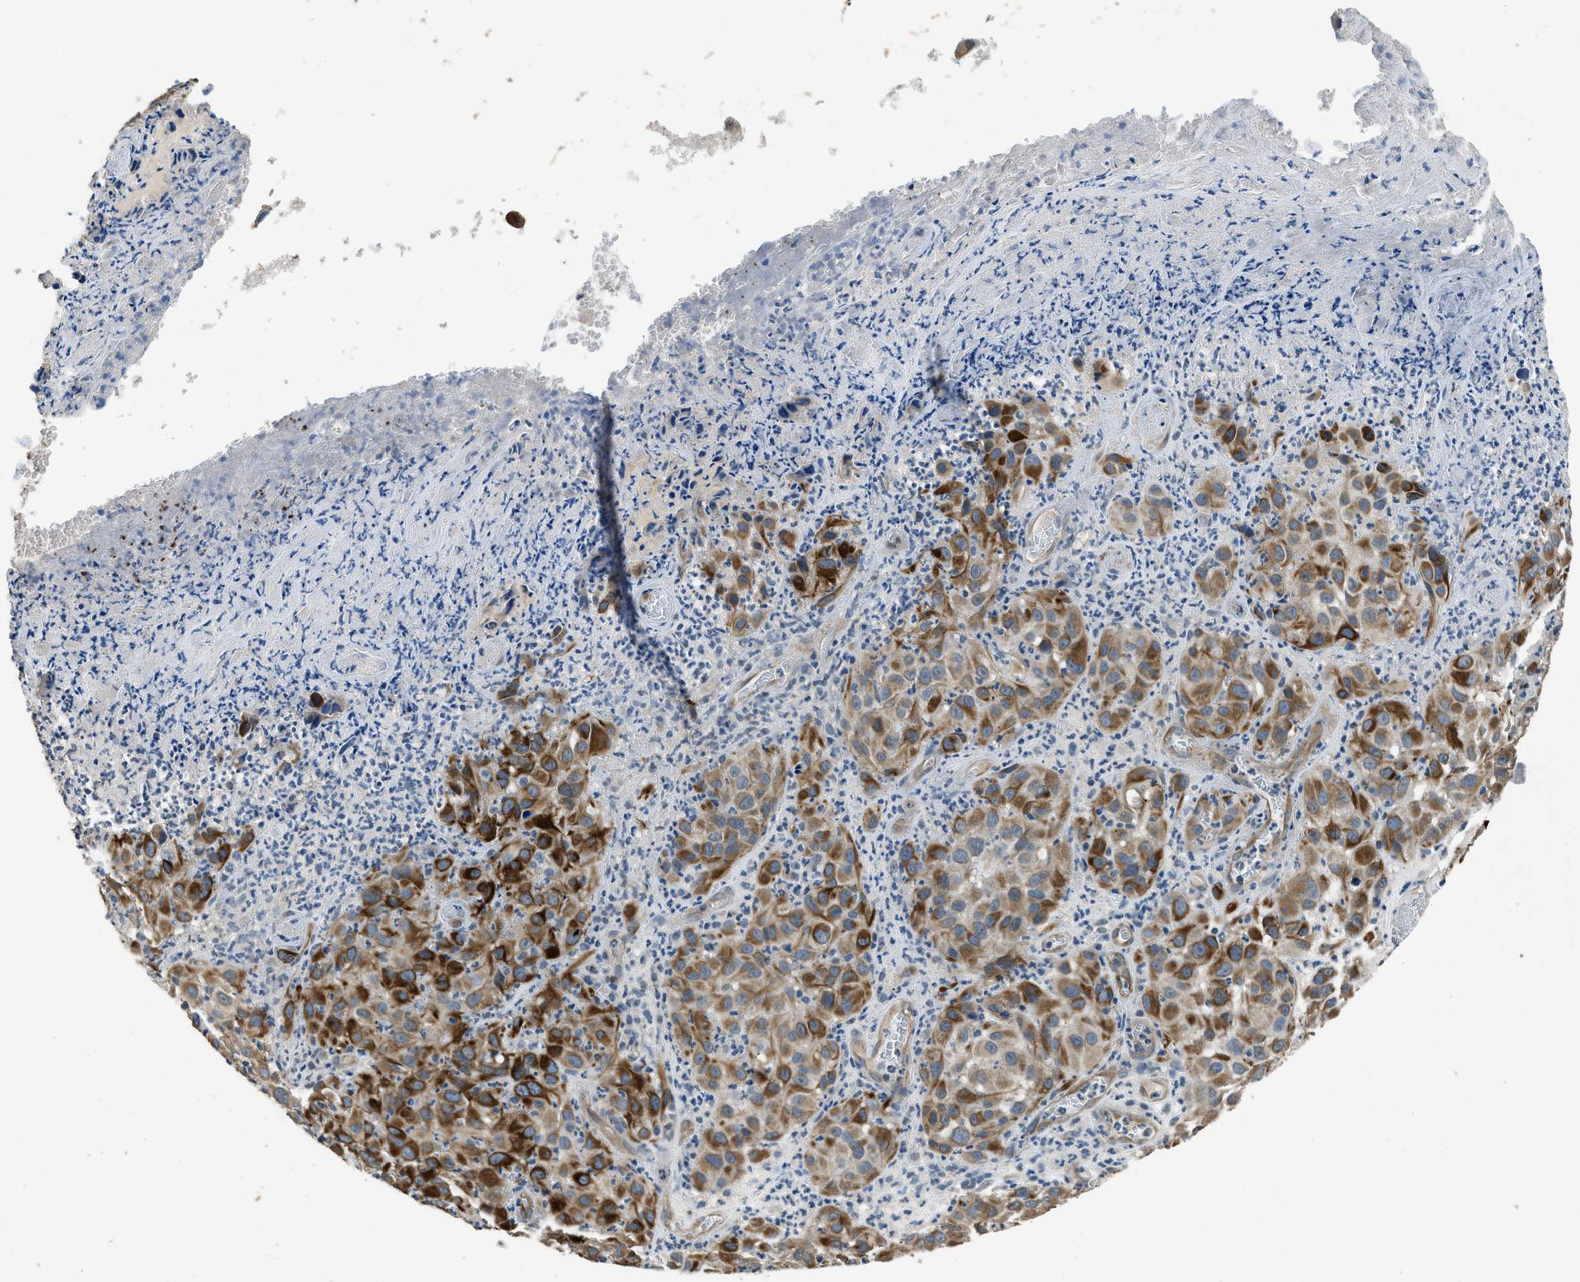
{"staining": {"intensity": "moderate", "quantity": ">75%", "location": "cytoplasmic/membranous"}, "tissue": "melanoma", "cell_type": "Tumor cells", "image_type": "cancer", "snomed": [{"axis": "morphology", "description": "Malignant melanoma, NOS"}, {"axis": "topography", "description": "Skin"}], "caption": "Immunohistochemistry histopathology image of neoplastic tissue: melanoma stained using immunohistochemistry (IHC) displays medium levels of moderate protein expression localized specifically in the cytoplasmic/membranous of tumor cells, appearing as a cytoplasmic/membranous brown color.", "gene": "SYNM", "patient": {"sex": "female", "age": 21}}